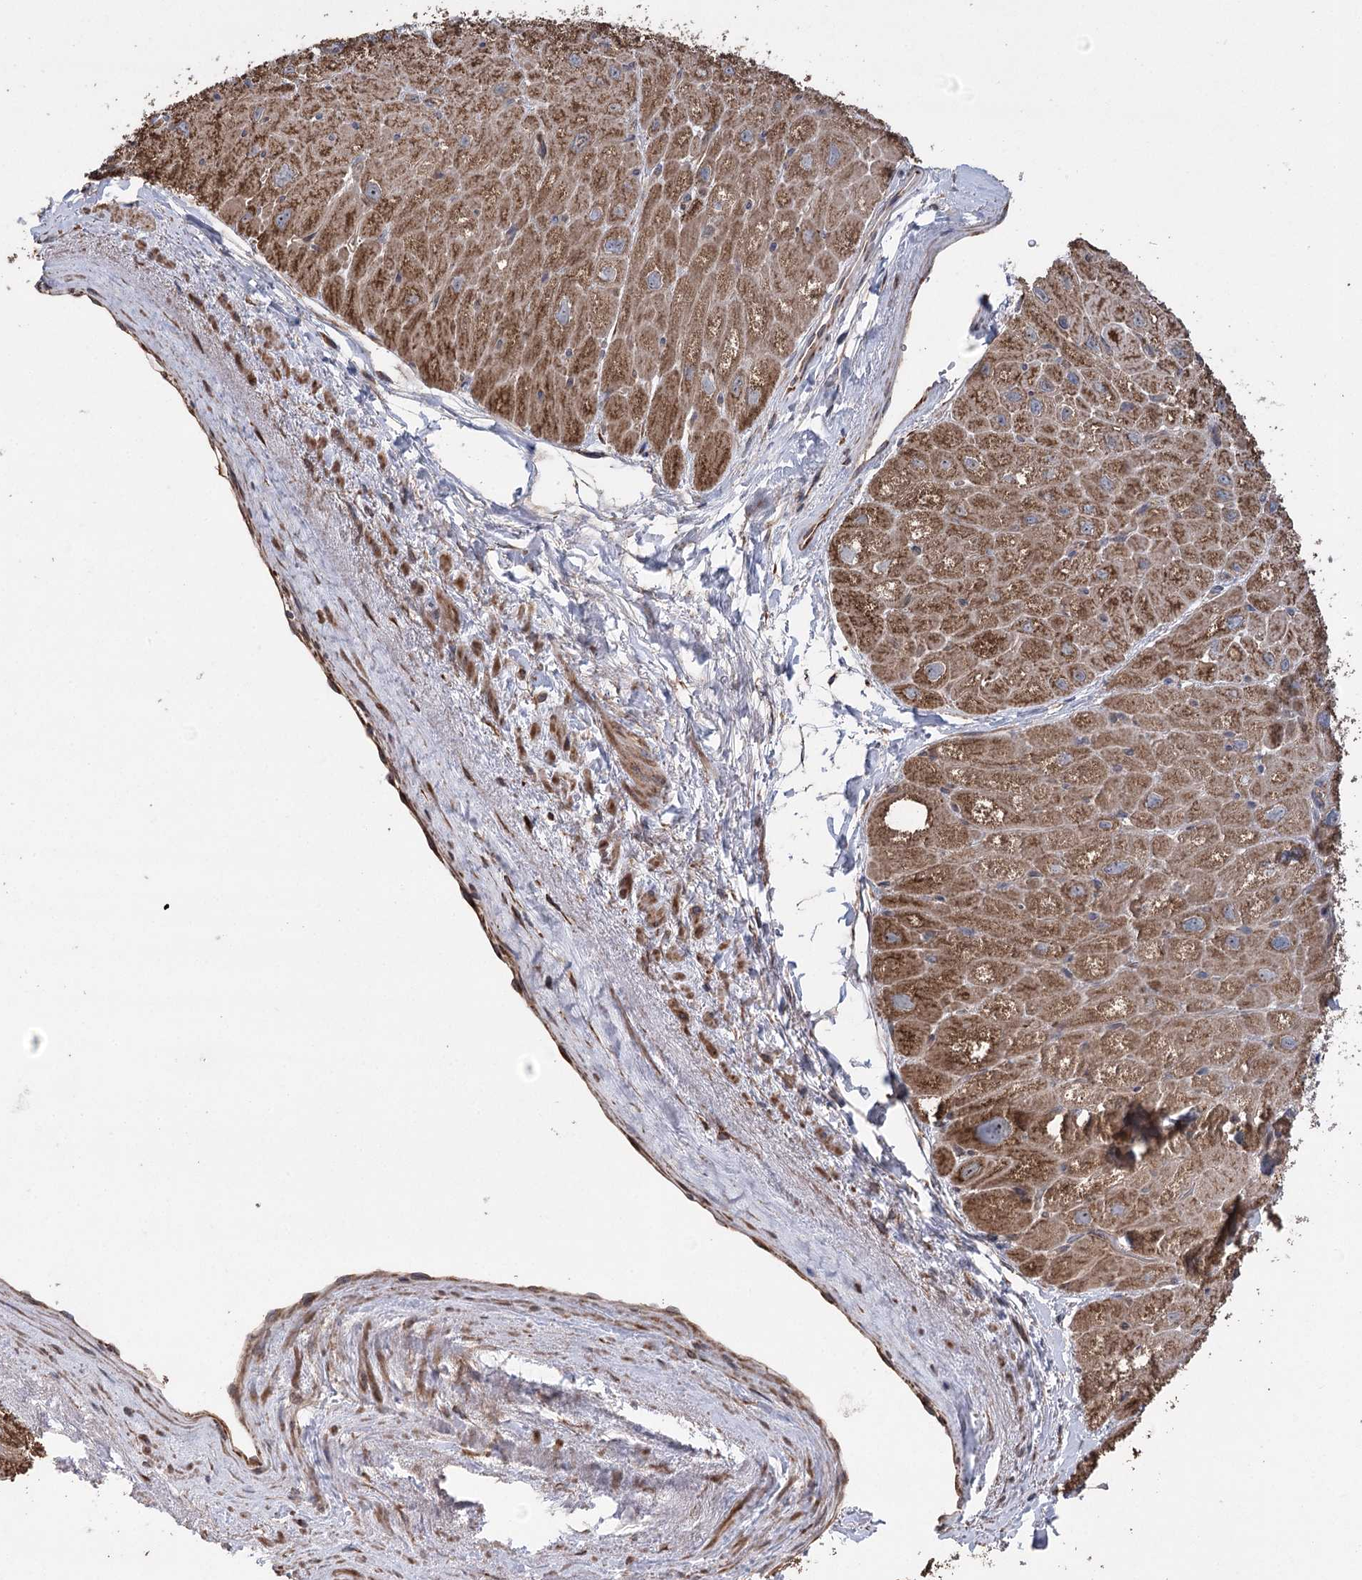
{"staining": {"intensity": "strong", "quantity": ">75%", "location": "cytoplasmic/membranous"}, "tissue": "heart muscle", "cell_type": "Cardiomyocytes", "image_type": "normal", "snomed": [{"axis": "morphology", "description": "Normal tissue, NOS"}, {"axis": "topography", "description": "Heart"}], "caption": "The photomicrograph reveals immunohistochemical staining of unremarkable heart muscle. There is strong cytoplasmic/membranous expression is identified in about >75% of cardiomyocytes. The staining is performed using DAB (3,3'-diaminobenzidine) brown chromogen to label protein expression. The nuclei are counter-stained blue using hematoxylin.", "gene": "RWDD4", "patient": {"sex": "male", "age": 50}}